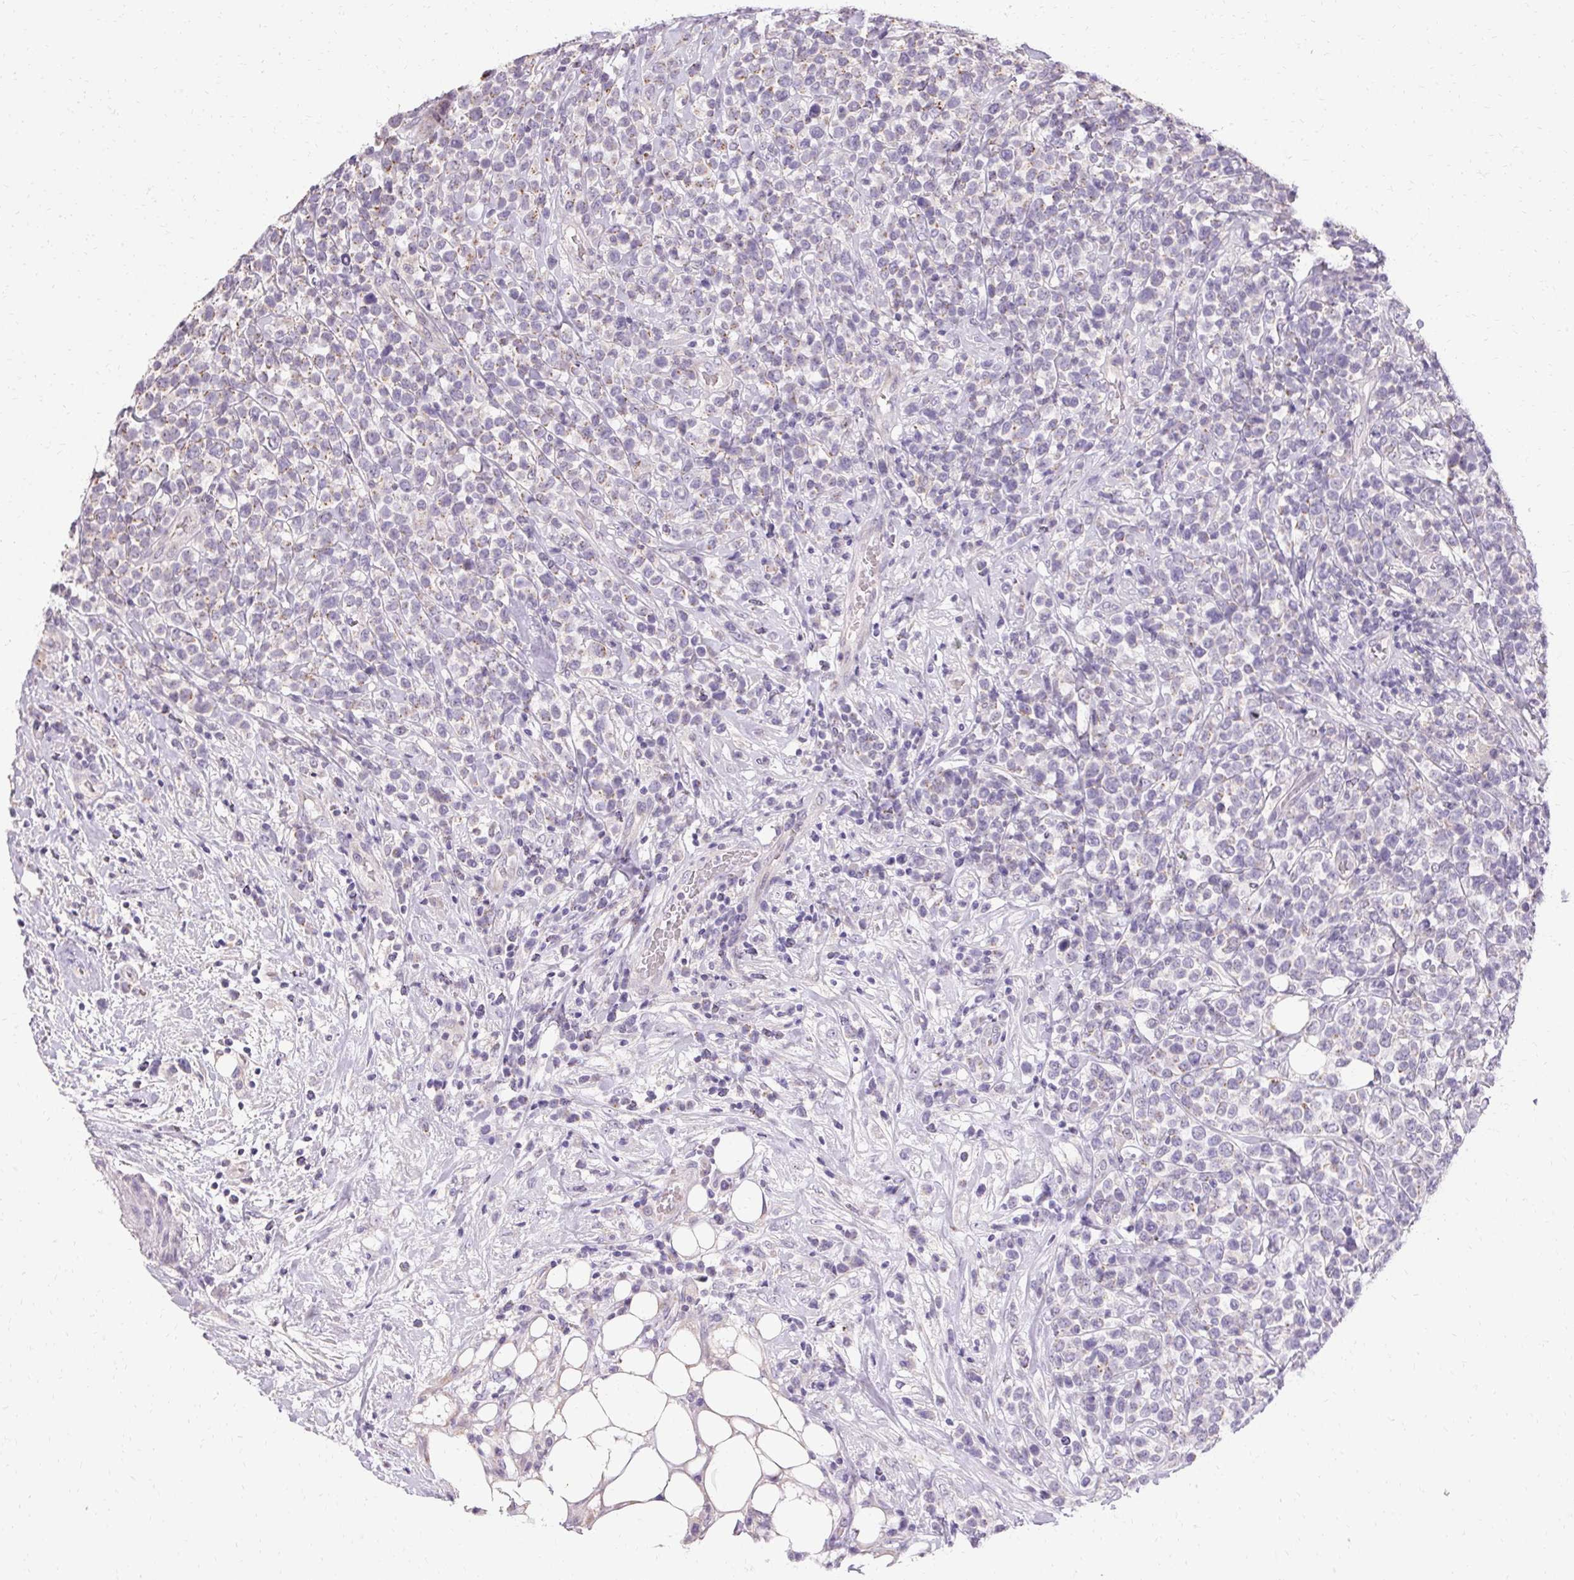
{"staining": {"intensity": "weak", "quantity": "<25%", "location": "cytoplasmic/membranous"}, "tissue": "lymphoma", "cell_type": "Tumor cells", "image_type": "cancer", "snomed": [{"axis": "morphology", "description": "Malignant lymphoma, non-Hodgkin's type, High grade"}, {"axis": "topography", "description": "Soft tissue"}], "caption": "Immunohistochemistry of human lymphoma exhibits no expression in tumor cells.", "gene": "HSD17B3", "patient": {"sex": "female", "age": 56}}